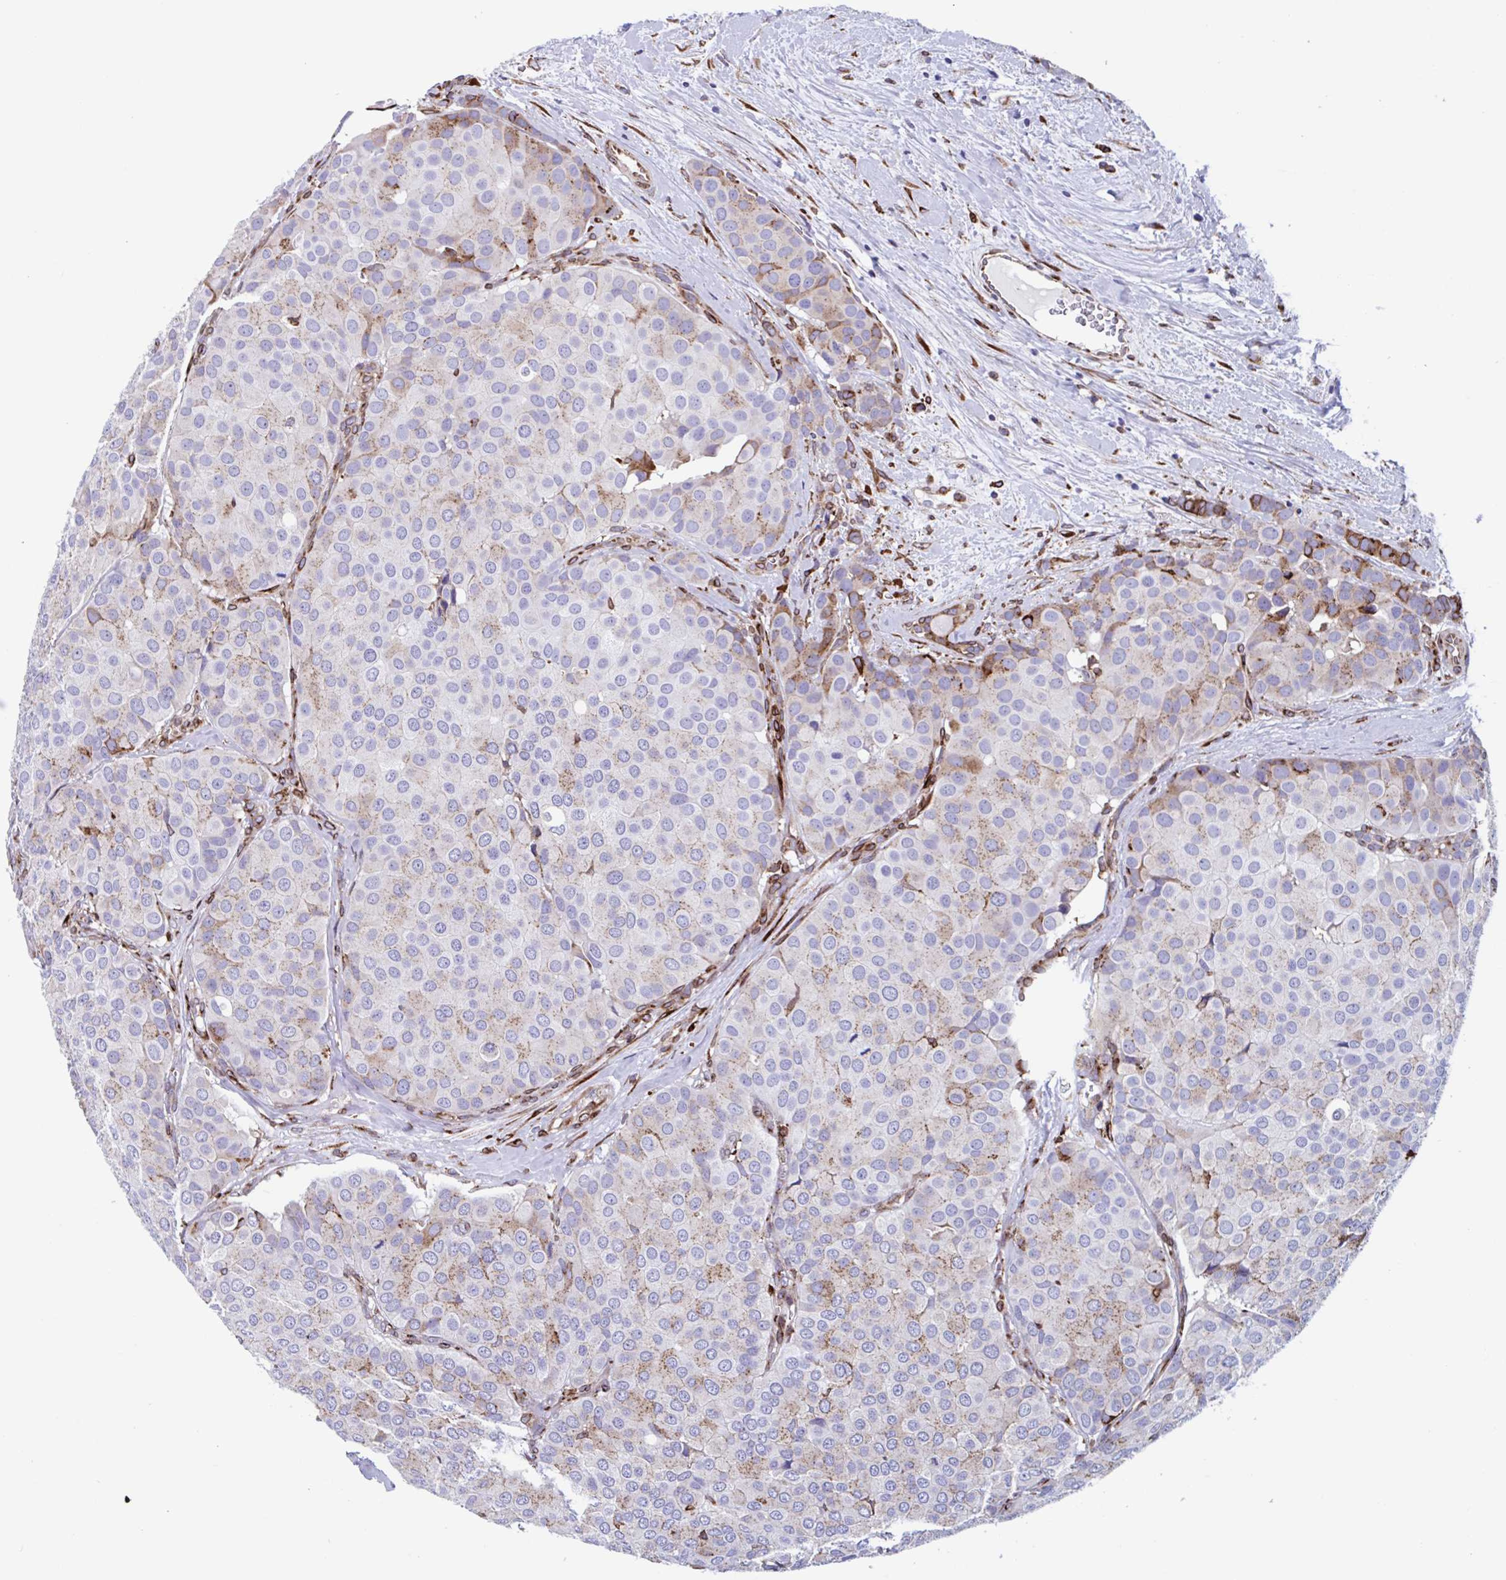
{"staining": {"intensity": "weak", "quantity": "<25%", "location": "cytoplasmic/membranous"}, "tissue": "breast cancer", "cell_type": "Tumor cells", "image_type": "cancer", "snomed": [{"axis": "morphology", "description": "Duct carcinoma"}, {"axis": "topography", "description": "Breast"}], "caption": "Tumor cells are negative for brown protein staining in invasive ductal carcinoma (breast). Brightfield microscopy of immunohistochemistry stained with DAB (3,3'-diaminobenzidine) (brown) and hematoxylin (blue), captured at high magnification.", "gene": "RFK", "patient": {"sex": "female", "age": 70}}